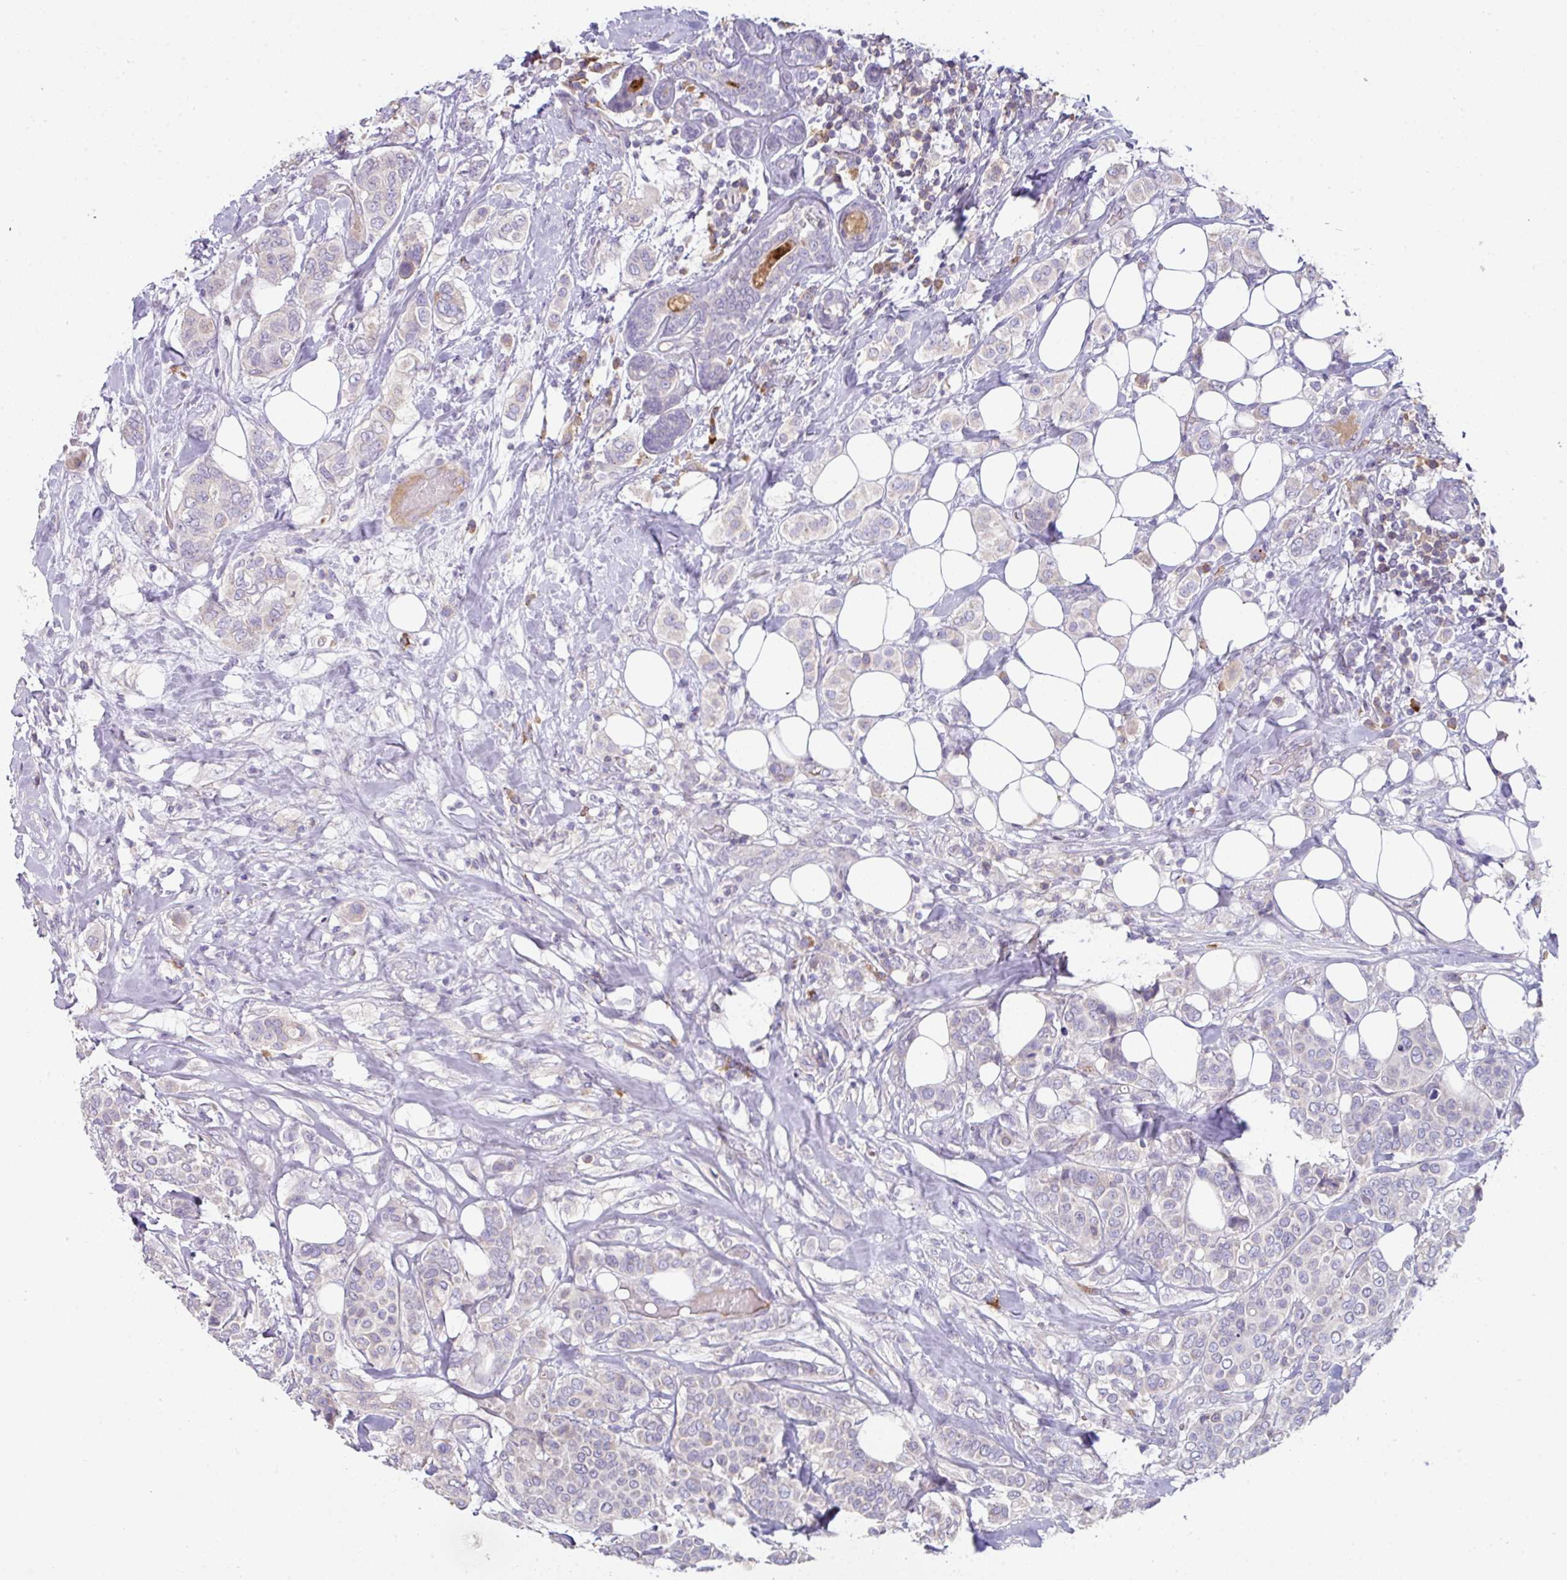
{"staining": {"intensity": "negative", "quantity": "none", "location": "none"}, "tissue": "breast cancer", "cell_type": "Tumor cells", "image_type": "cancer", "snomed": [{"axis": "morphology", "description": "Lobular carcinoma"}, {"axis": "topography", "description": "Breast"}], "caption": "Image shows no protein positivity in tumor cells of lobular carcinoma (breast) tissue. Brightfield microscopy of immunohistochemistry (IHC) stained with DAB (3,3'-diaminobenzidine) (brown) and hematoxylin (blue), captured at high magnification.", "gene": "SLAMF6", "patient": {"sex": "female", "age": 51}}